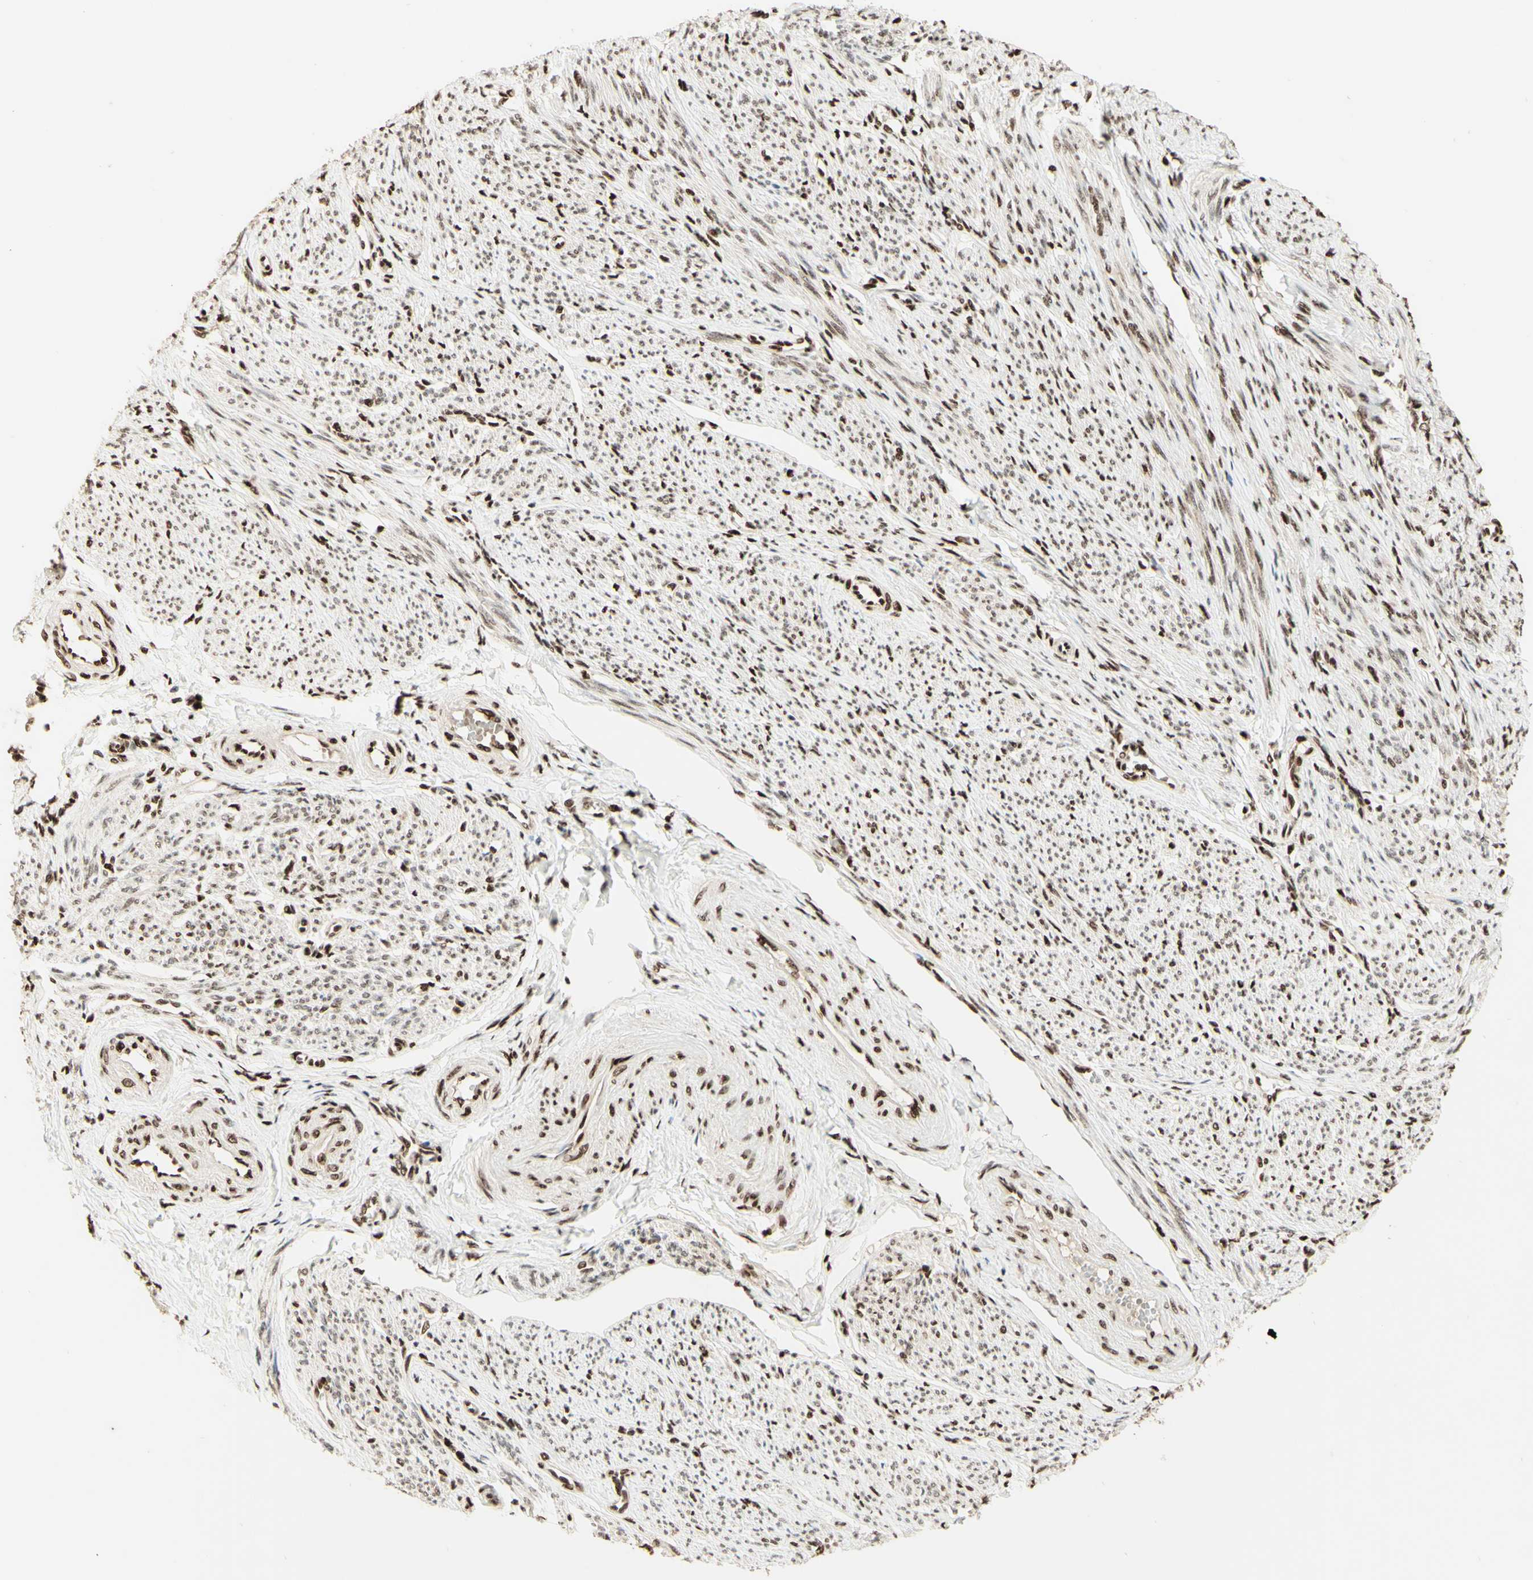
{"staining": {"intensity": "strong", "quantity": "25%-75%", "location": "nuclear"}, "tissue": "smooth muscle", "cell_type": "Smooth muscle cells", "image_type": "normal", "snomed": [{"axis": "morphology", "description": "Normal tissue, NOS"}, {"axis": "topography", "description": "Smooth muscle"}], "caption": "IHC (DAB (3,3'-diaminobenzidine)) staining of unremarkable smooth muscle shows strong nuclear protein staining in about 25%-75% of smooth muscle cells. Using DAB (brown) and hematoxylin (blue) stains, captured at high magnification using brightfield microscopy.", "gene": "NR3C1", "patient": {"sex": "female", "age": 65}}